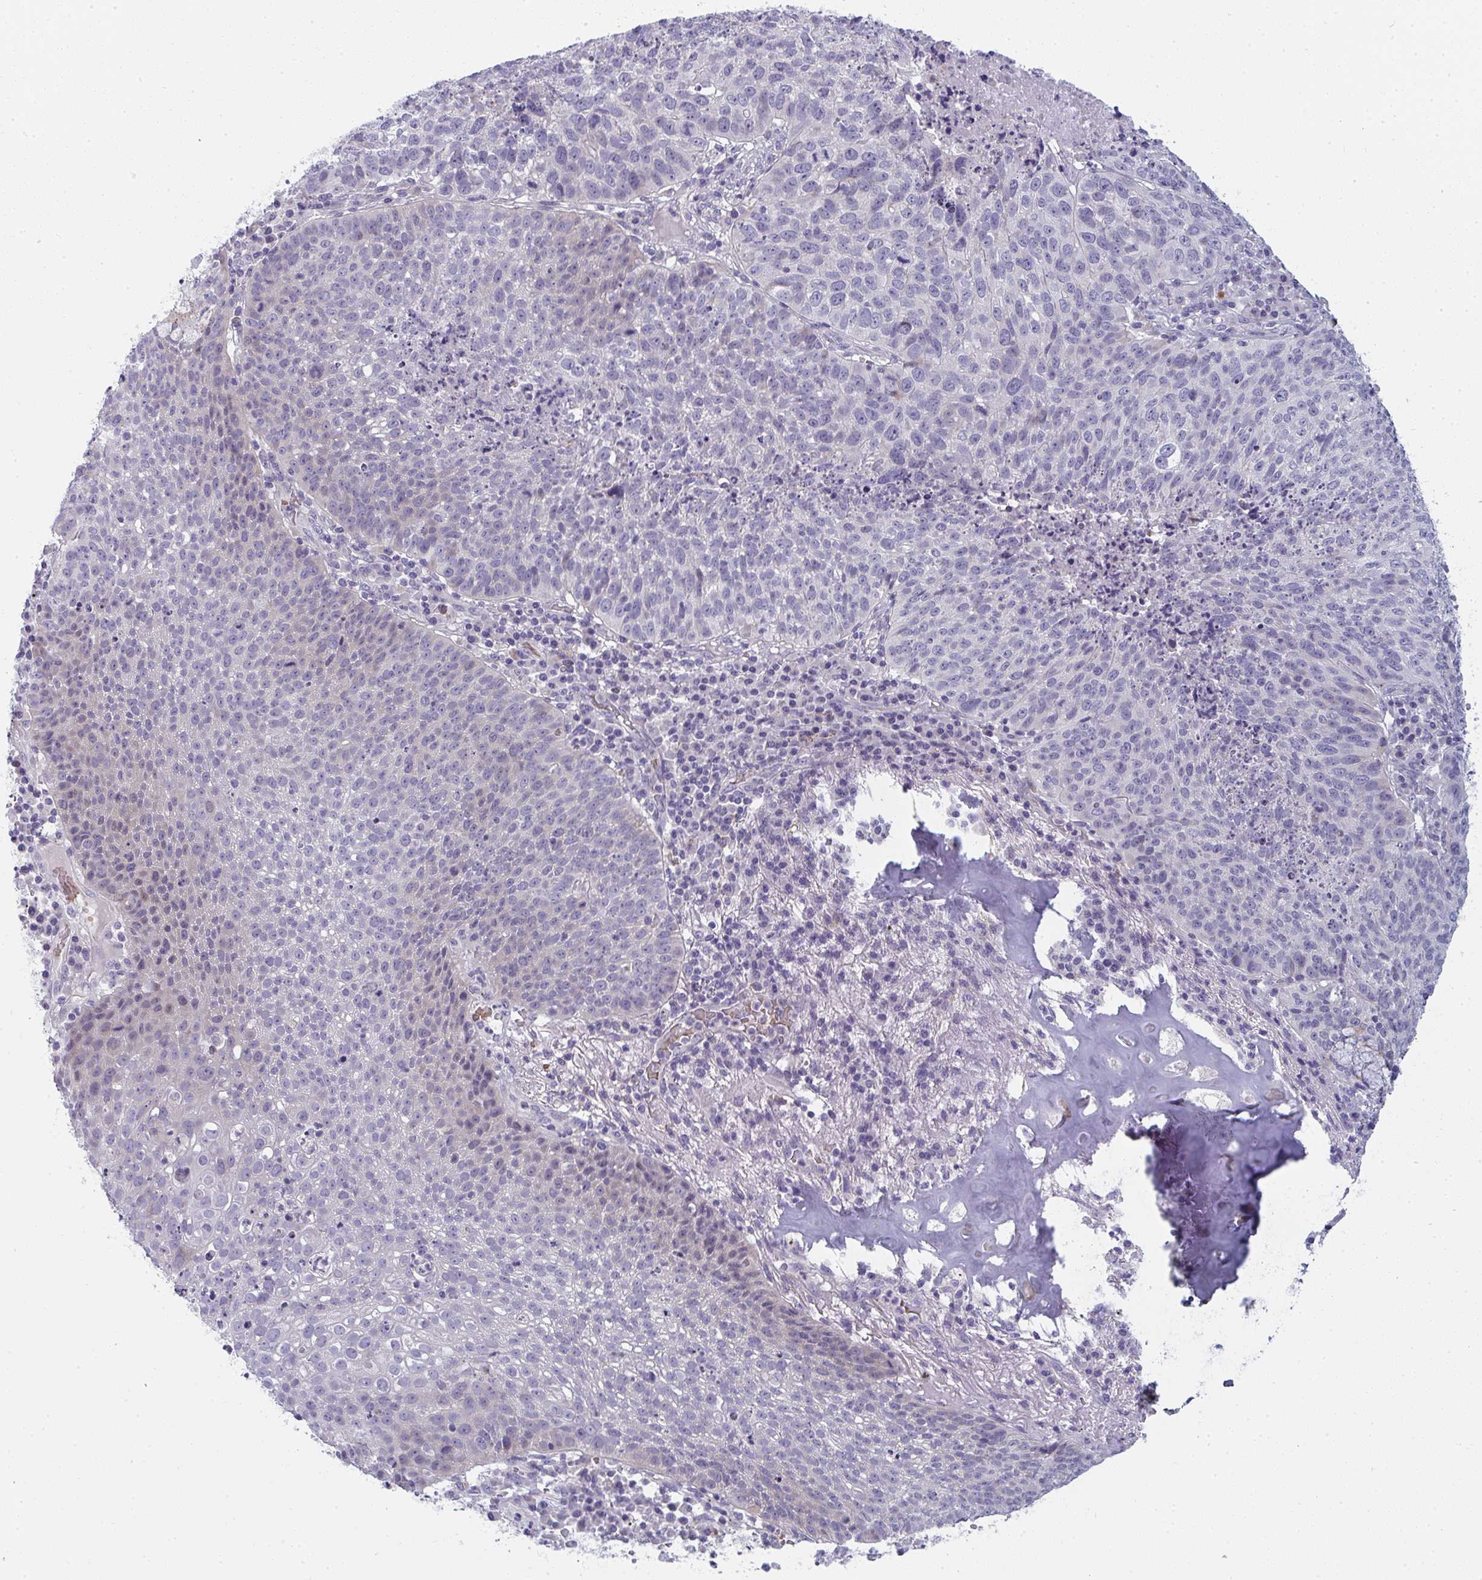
{"staining": {"intensity": "negative", "quantity": "none", "location": "none"}, "tissue": "lung cancer", "cell_type": "Tumor cells", "image_type": "cancer", "snomed": [{"axis": "morphology", "description": "Squamous cell carcinoma, NOS"}, {"axis": "topography", "description": "Lung"}], "caption": "This is a photomicrograph of immunohistochemistry (IHC) staining of squamous cell carcinoma (lung), which shows no expression in tumor cells.", "gene": "SHB", "patient": {"sex": "male", "age": 63}}